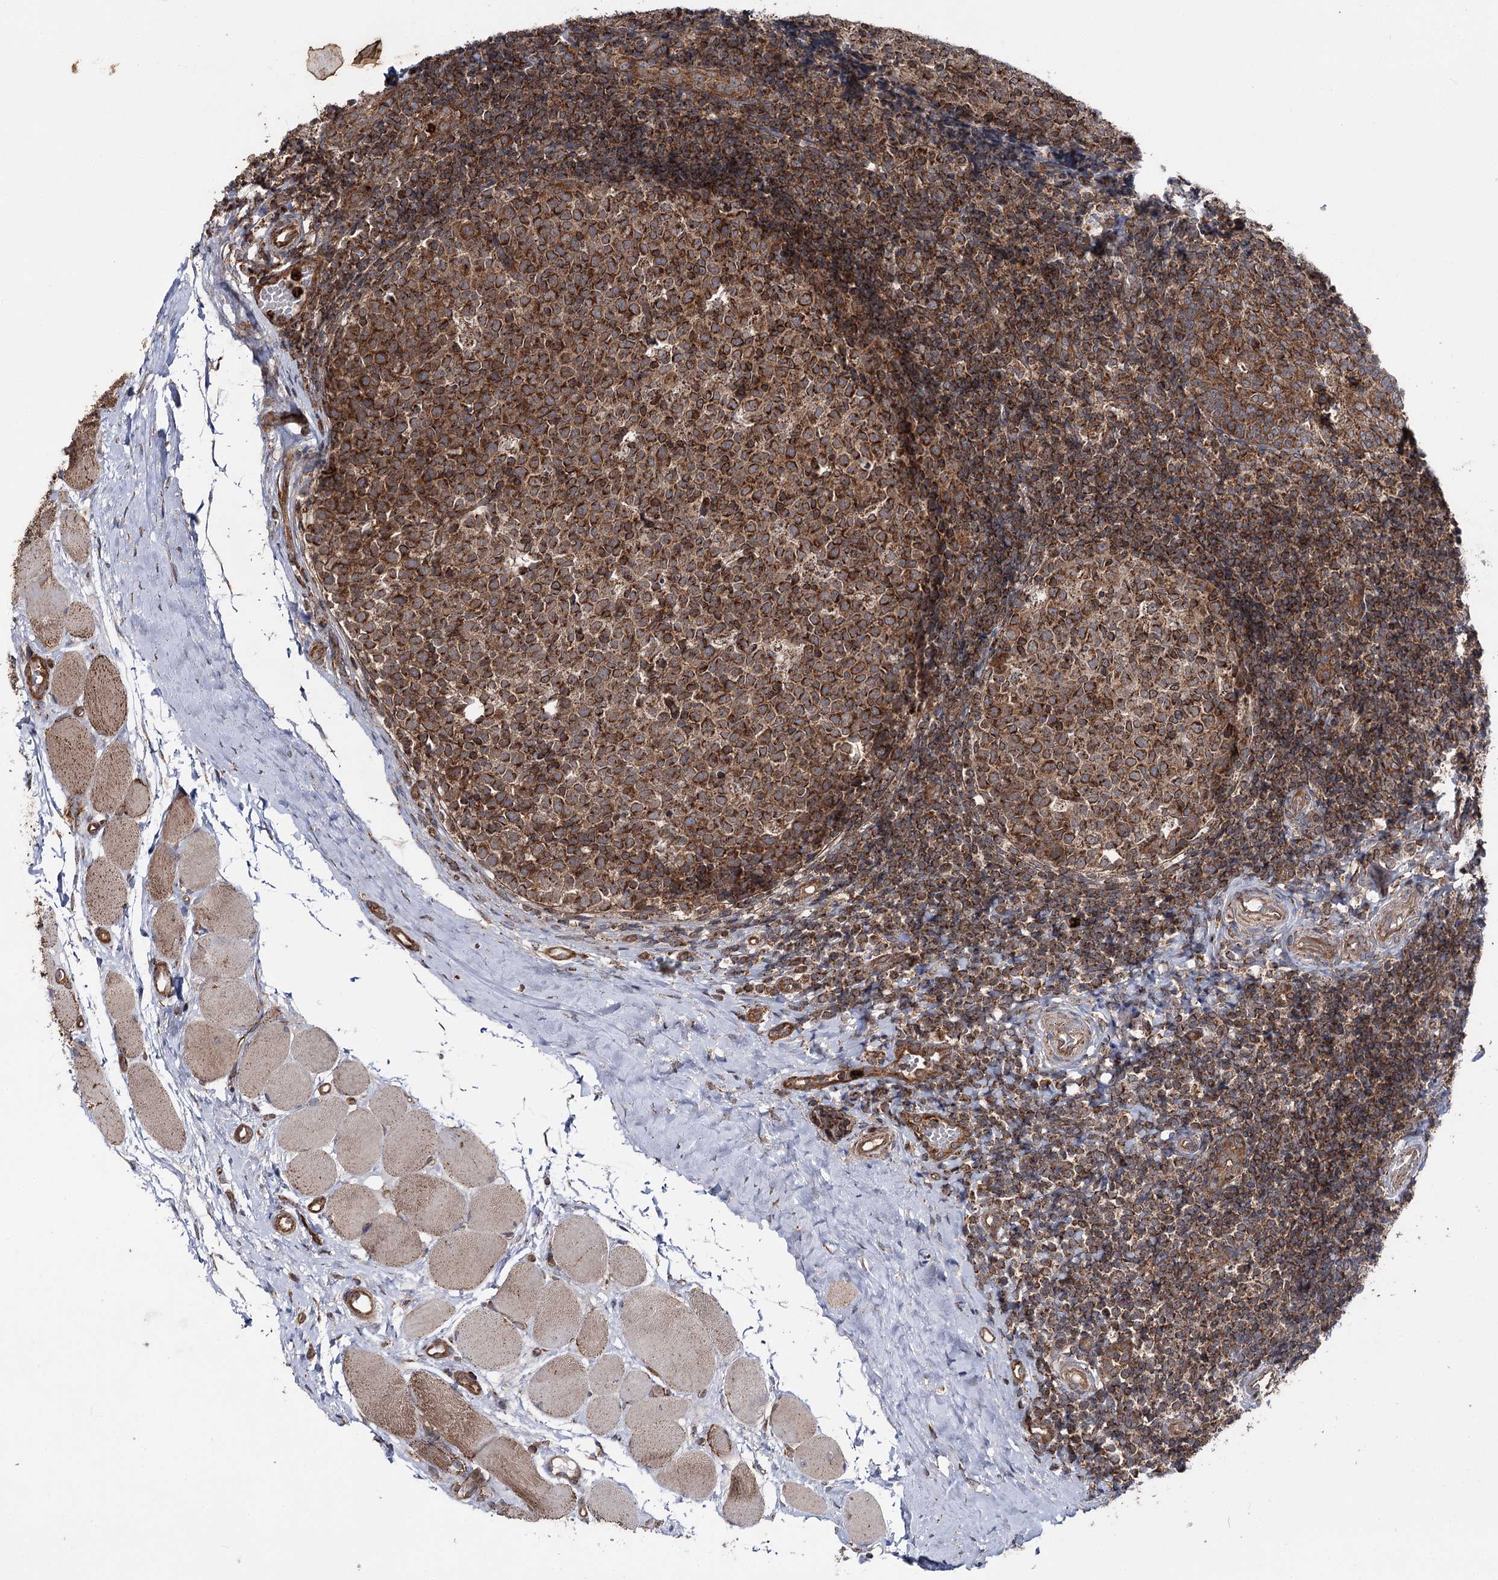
{"staining": {"intensity": "strong", "quantity": ">75%", "location": "cytoplasmic/membranous"}, "tissue": "tonsil", "cell_type": "Germinal center cells", "image_type": "normal", "snomed": [{"axis": "morphology", "description": "Normal tissue, NOS"}, {"axis": "topography", "description": "Tonsil"}], "caption": "Protein staining of normal tonsil shows strong cytoplasmic/membranous expression in approximately >75% of germinal center cells. The staining is performed using DAB brown chromogen to label protein expression. The nuclei are counter-stained blue using hematoxylin.", "gene": "FGFR1OP2", "patient": {"sex": "female", "age": 19}}